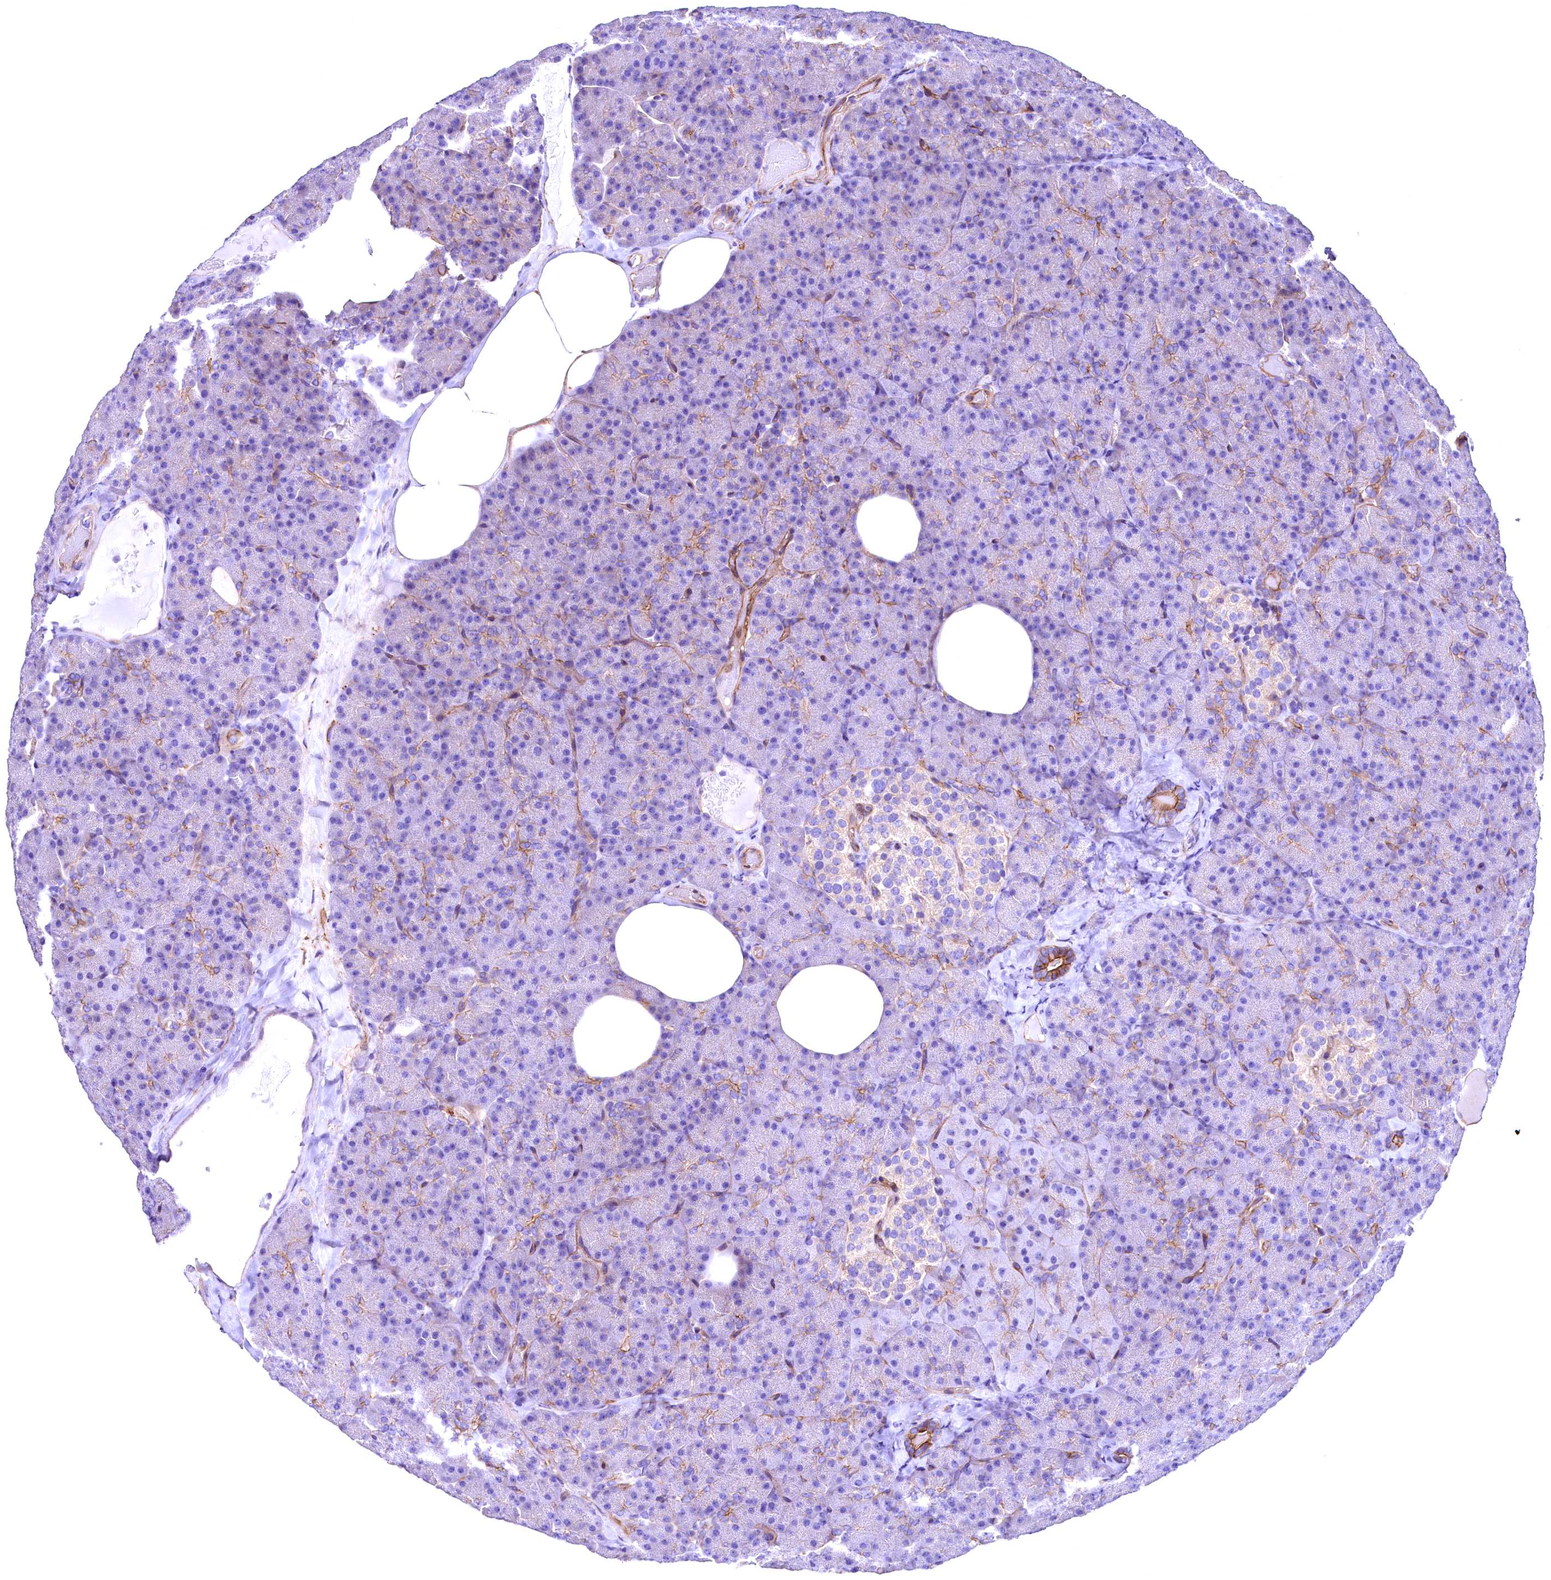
{"staining": {"intensity": "moderate", "quantity": "<25%", "location": "cytoplasmic/membranous"}, "tissue": "pancreas", "cell_type": "Exocrine glandular cells", "image_type": "normal", "snomed": [{"axis": "morphology", "description": "Normal tissue, NOS"}, {"axis": "morphology", "description": "Carcinoid, malignant, NOS"}, {"axis": "topography", "description": "Pancreas"}], "caption": "Protein positivity by immunohistochemistry exhibits moderate cytoplasmic/membranous expression in about <25% of exocrine glandular cells in normal pancreas. The protein is shown in brown color, while the nuclei are stained blue.", "gene": "SLF1", "patient": {"sex": "female", "age": 35}}